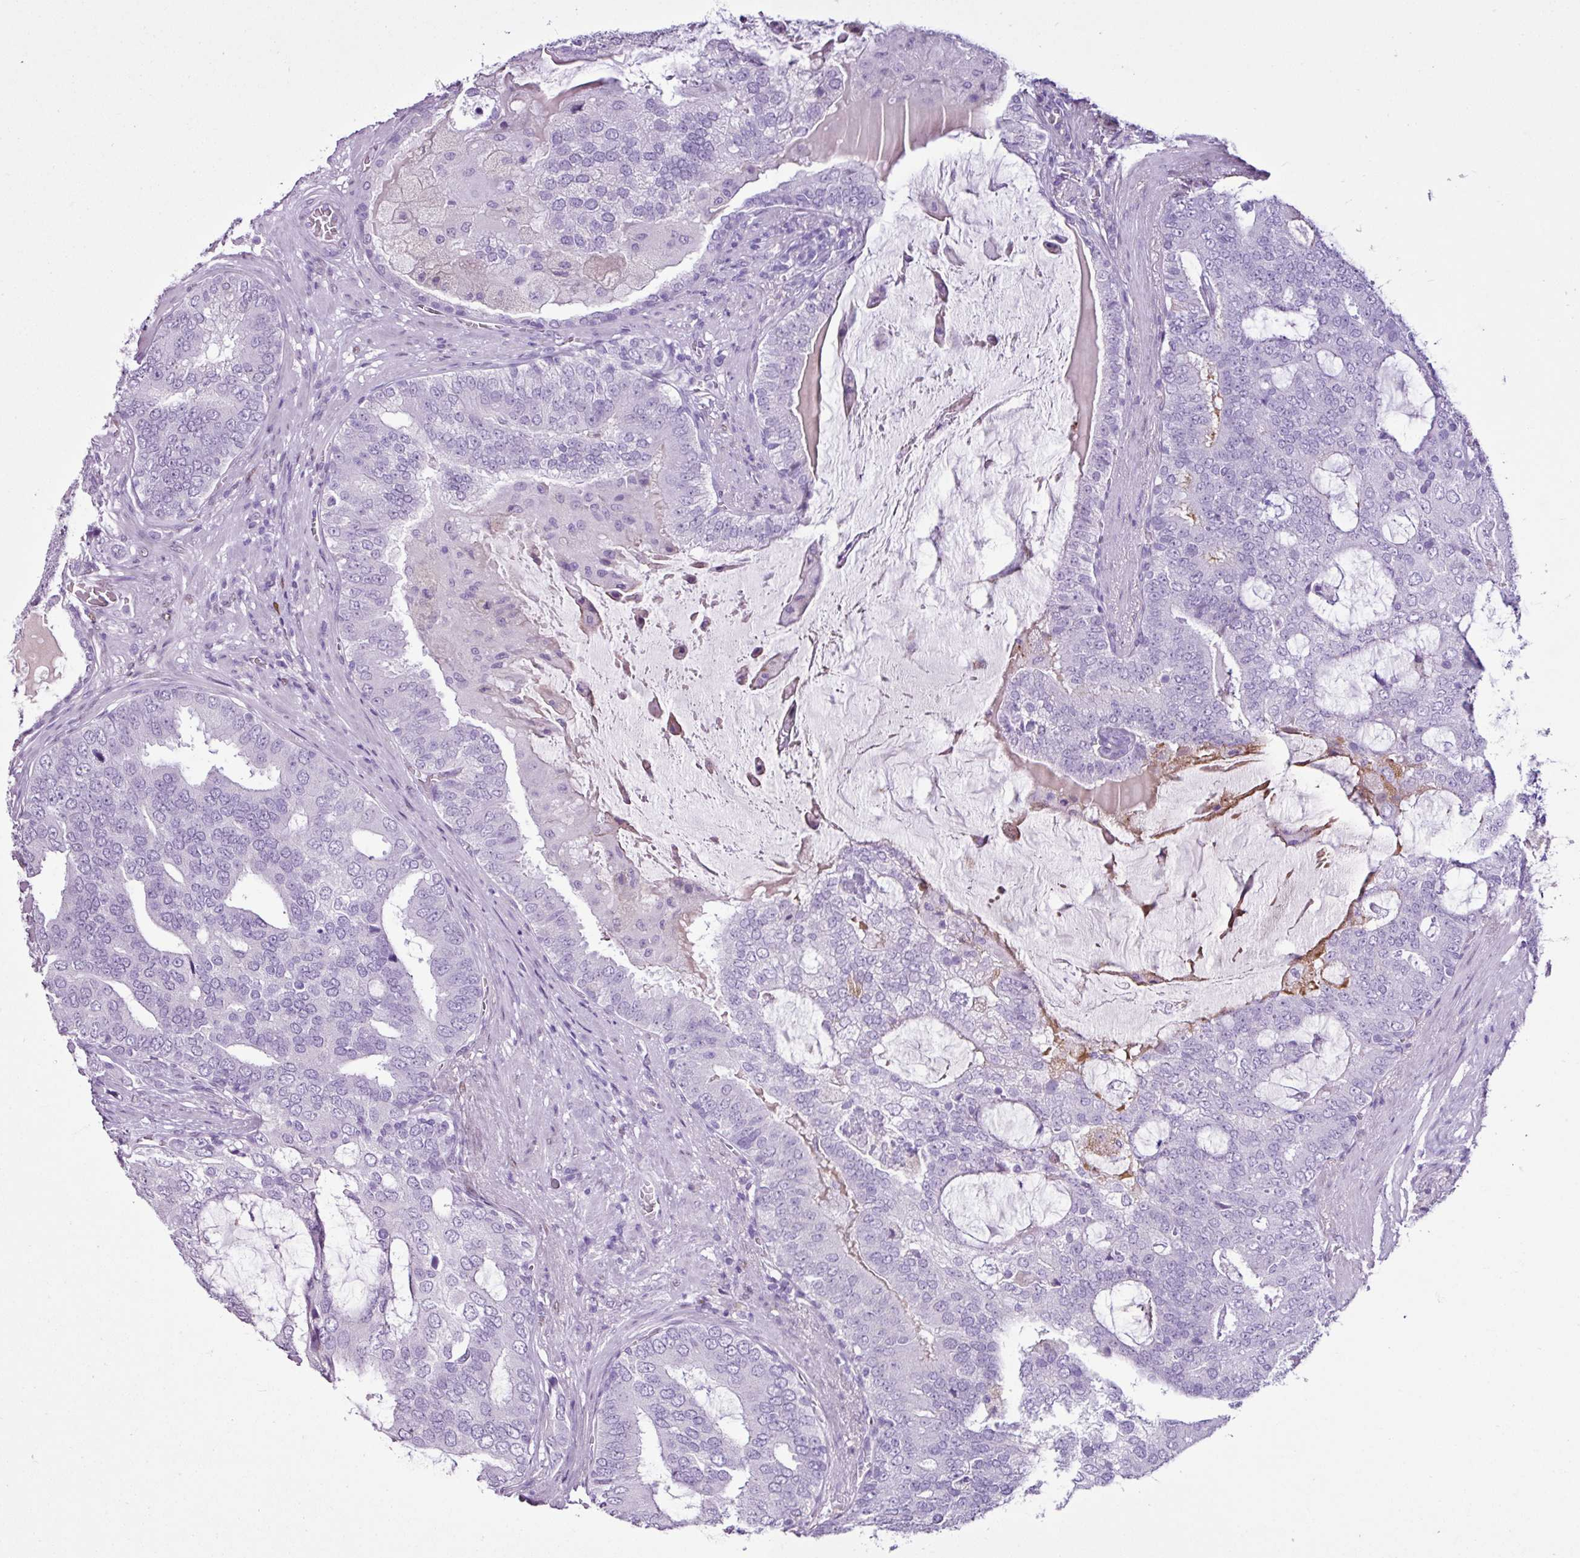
{"staining": {"intensity": "negative", "quantity": "none", "location": "none"}, "tissue": "prostate cancer", "cell_type": "Tumor cells", "image_type": "cancer", "snomed": [{"axis": "morphology", "description": "Adenocarcinoma, High grade"}, {"axis": "topography", "description": "Prostate"}], "caption": "Prostate cancer stained for a protein using IHC exhibits no expression tumor cells.", "gene": "PGR", "patient": {"sex": "male", "age": 55}}